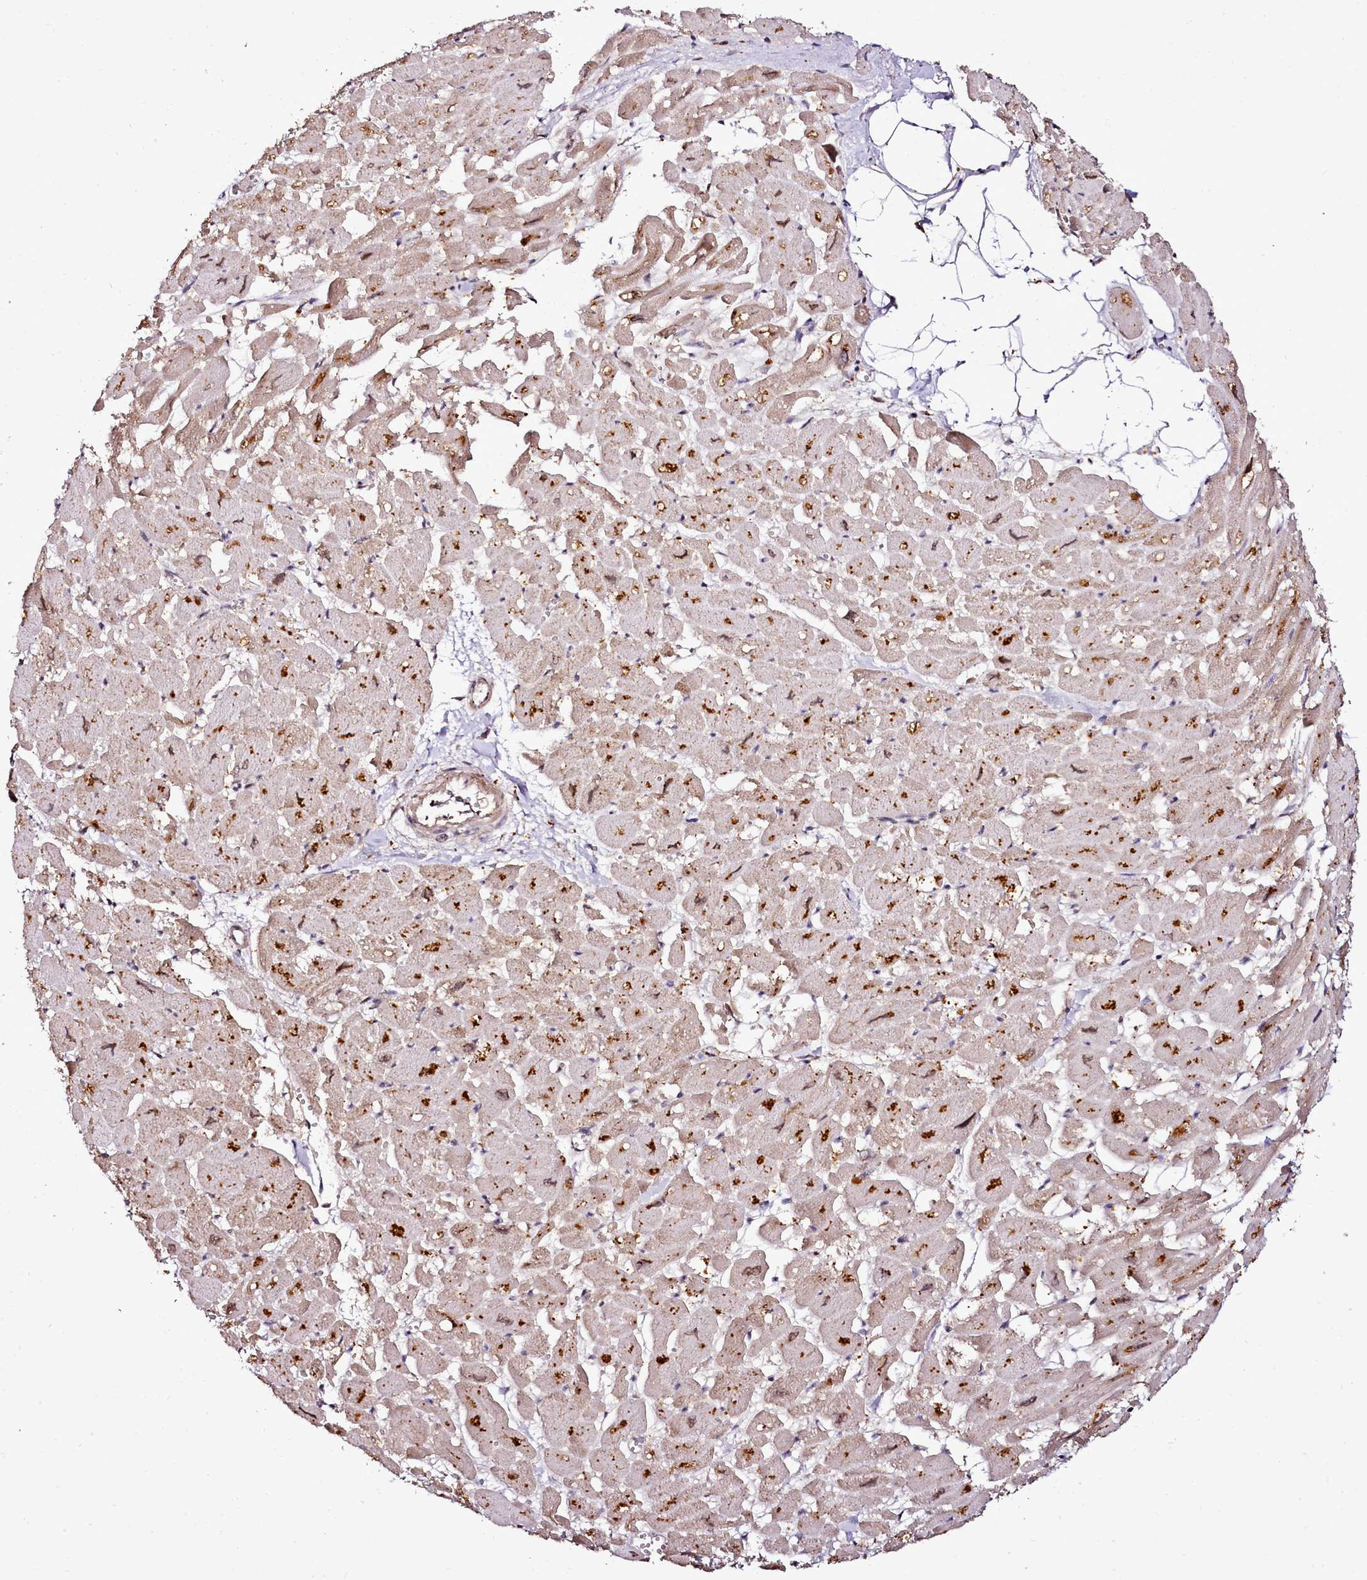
{"staining": {"intensity": "moderate", "quantity": ">75%", "location": "cytoplasmic/membranous,nuclear"}, "tissue": "heart muscle", "cell_type": "Cardiomyocytes", "image_type": "normal", "snomed": [{"axis": "morphology", "description": "Normal tissue, NOS"}, {"axis": "topography", "description": "Heart"}], "caption": "A histopathology image of heart muscle stained for a protein exhibits moderate cytoplasmic/membranous,nuclear brown staining in cardiomyocytes. (DAB IHC, brown staining for protein, blue staining for nuclei).", "gene": "EDIL3", "patient": {"sex": "male", "age": 54}}